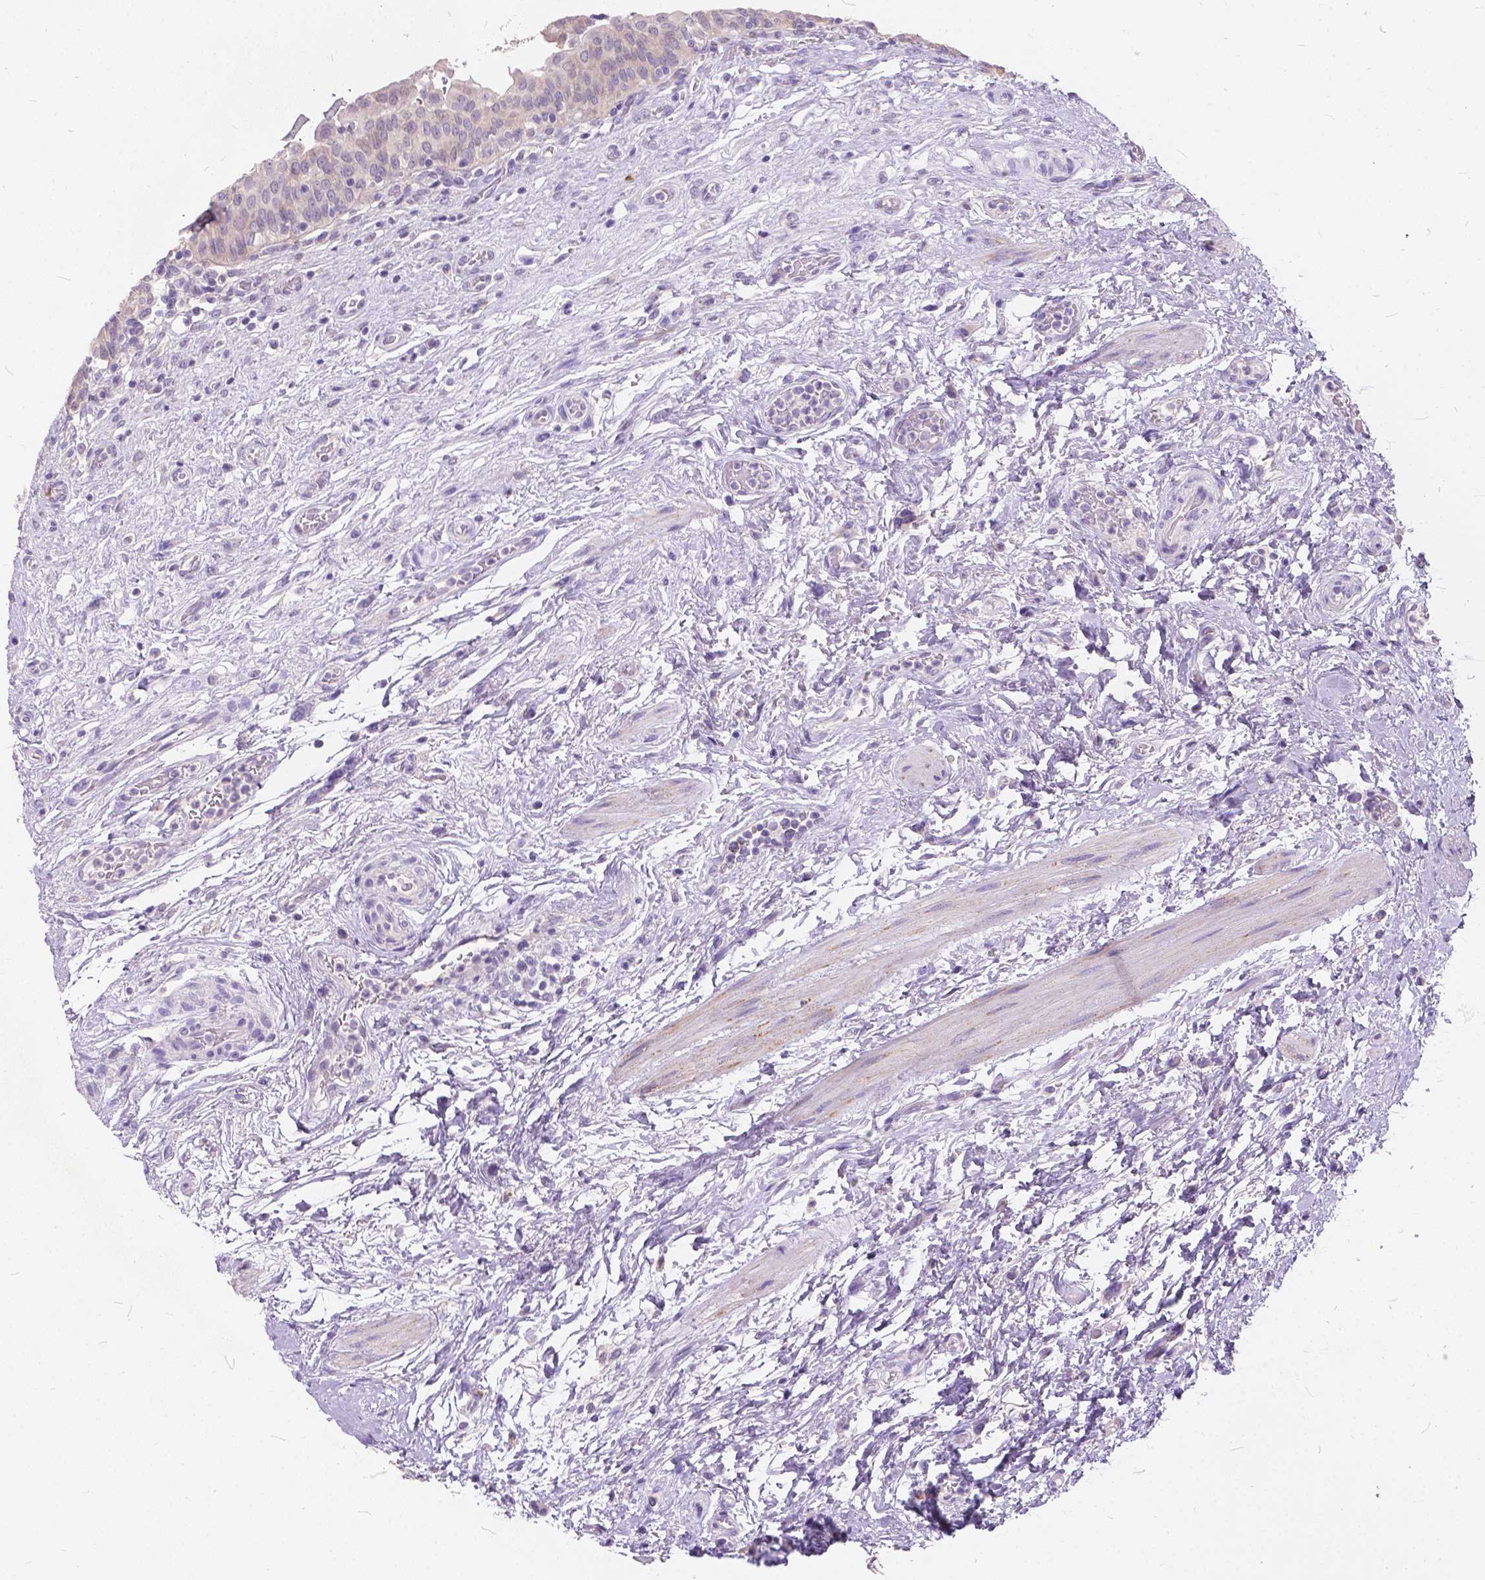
{"staining": {"intensity": "negative", "quantity": "none", "location": "none"}, "tissue": "urinary bladder", "cell_type": "Urothelial cells", "image_type": "normal", "snomed": [{"axis": "morphology", "description": "Normal tissue, NOS"}, {"axis": "topography", "description": "Urinary bladder"}], "caption": "Urothelial cells show no significant expression in normal urinary bladder. (Brightfield microscopy of DAB (3,3'-diaminobenzidine) immunohistochemistry (IHC) at high magnification).", "gene": "PEX11G", "patient": {"sex": "male", "age": 69}}